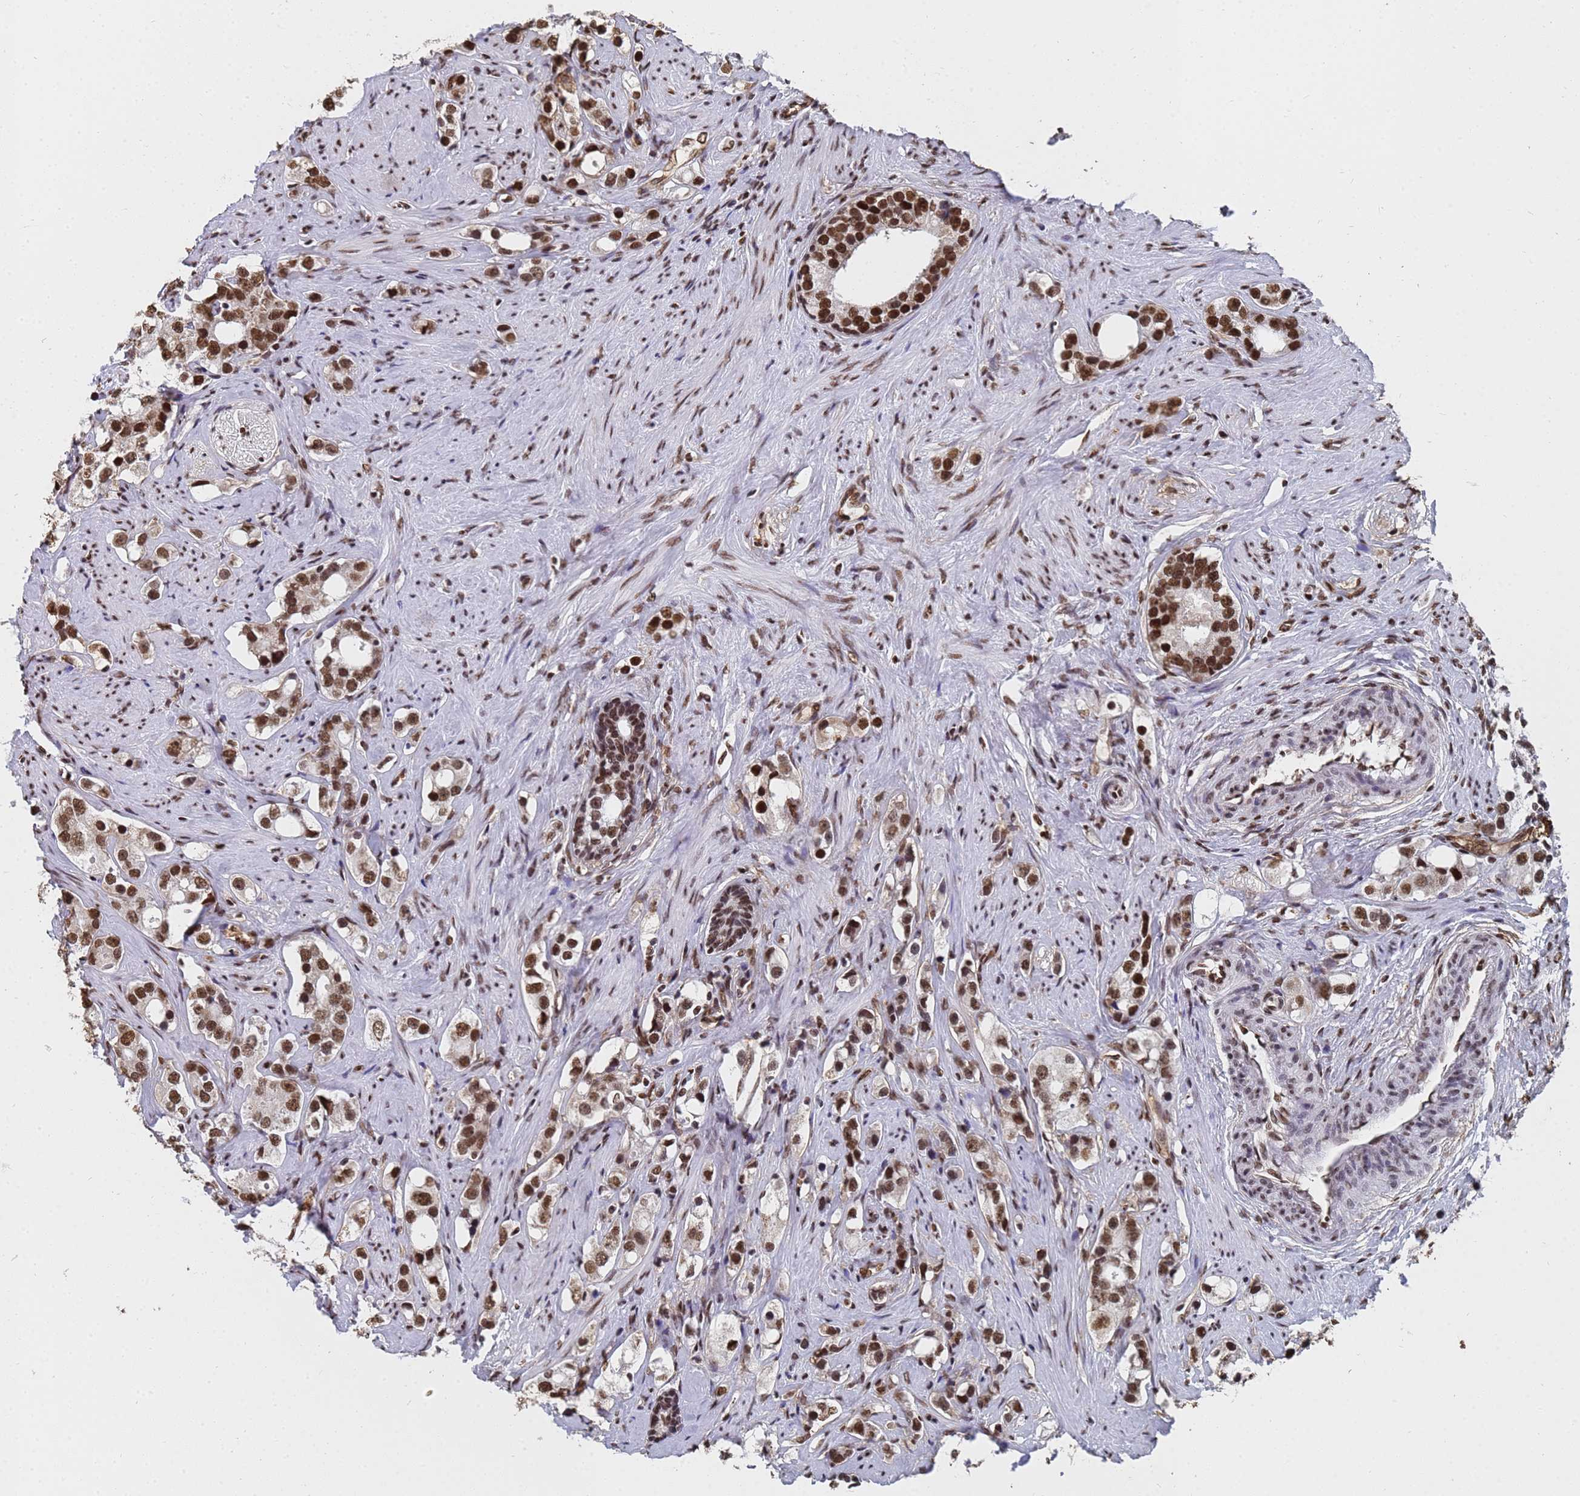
{"staining": {"intensity": "strong", "quantity": ">75%", "location": "nuclear"}, "tissue": "prostate cancer", "cell_type": "Tumor cells", "image_type": "cancer", "snomed": [{"axis": "morphology", "description": "Adenocarcinoma, High grade"}, {"axis": "topography", "description": "Prostate"}], "caption": "The micrograph demonstrates immunohistochemical staining of prostate cancer. There is strong nuclear positivity is identified in approximately >75% of tumor cells. Nuclei are stained in blue.", "gene": "RAVER2", "patient": {"sex": "male", "age": 63}}